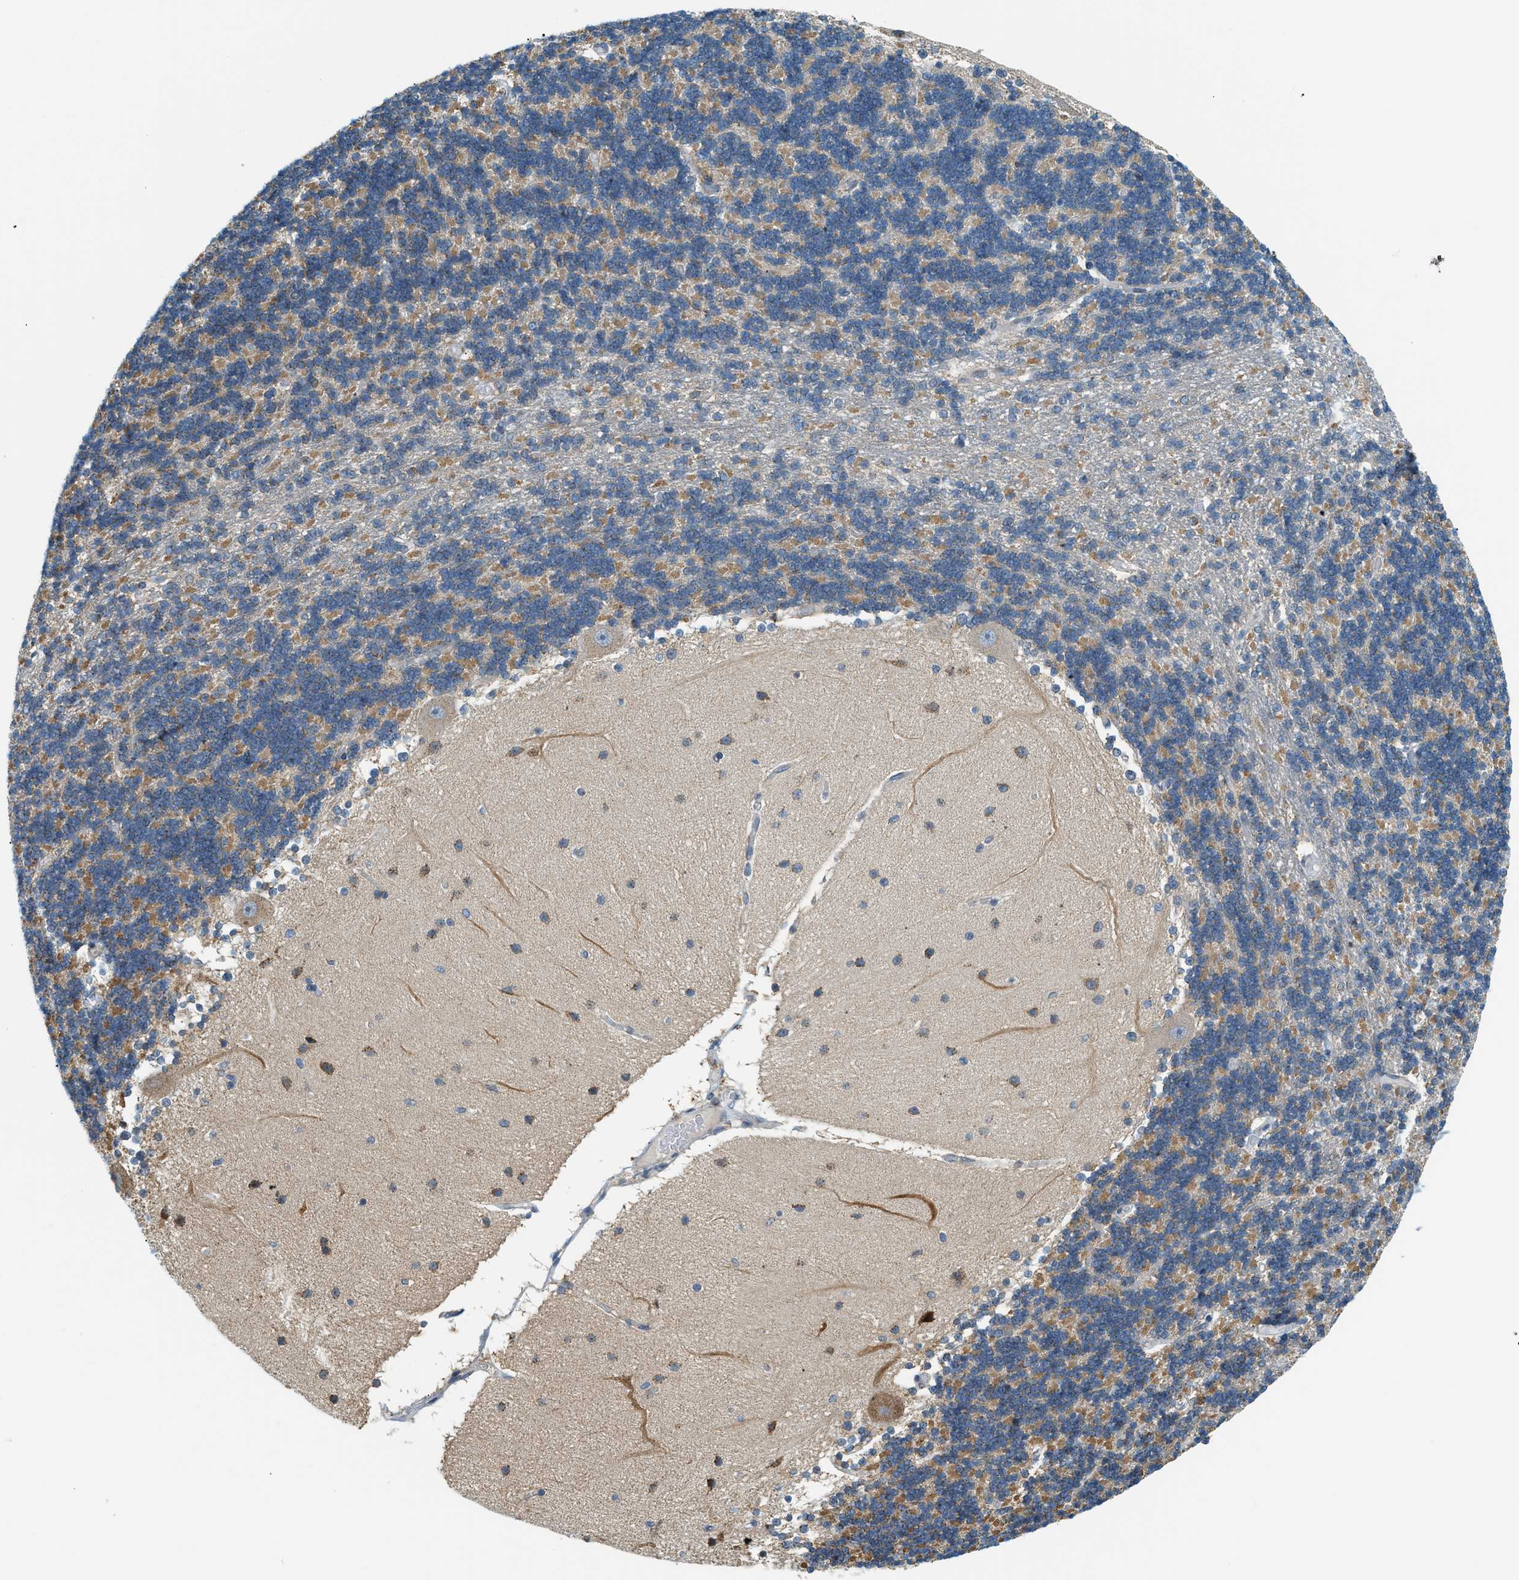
{"staining": {"intensity": "negative", "quantity": "none", "location": "none"}, "tissue": "cerebellum", "cell_type": "Cells in granular layer", "image_type": "normal", "snomed": [{"axis": "morphology", "description": "Normal tissue, NOS"}, {"axis": "topography", "description": "Cerebellum"}], "caption": "IHC histopathology image of normal cerebellum: human cerebellum stained with DAB (3,3'-diaminobenzidine) displays no significant protein expression in cells in granular layer.", "gene": "PIGG", "patient": {"sex": "female", "age": 54}}